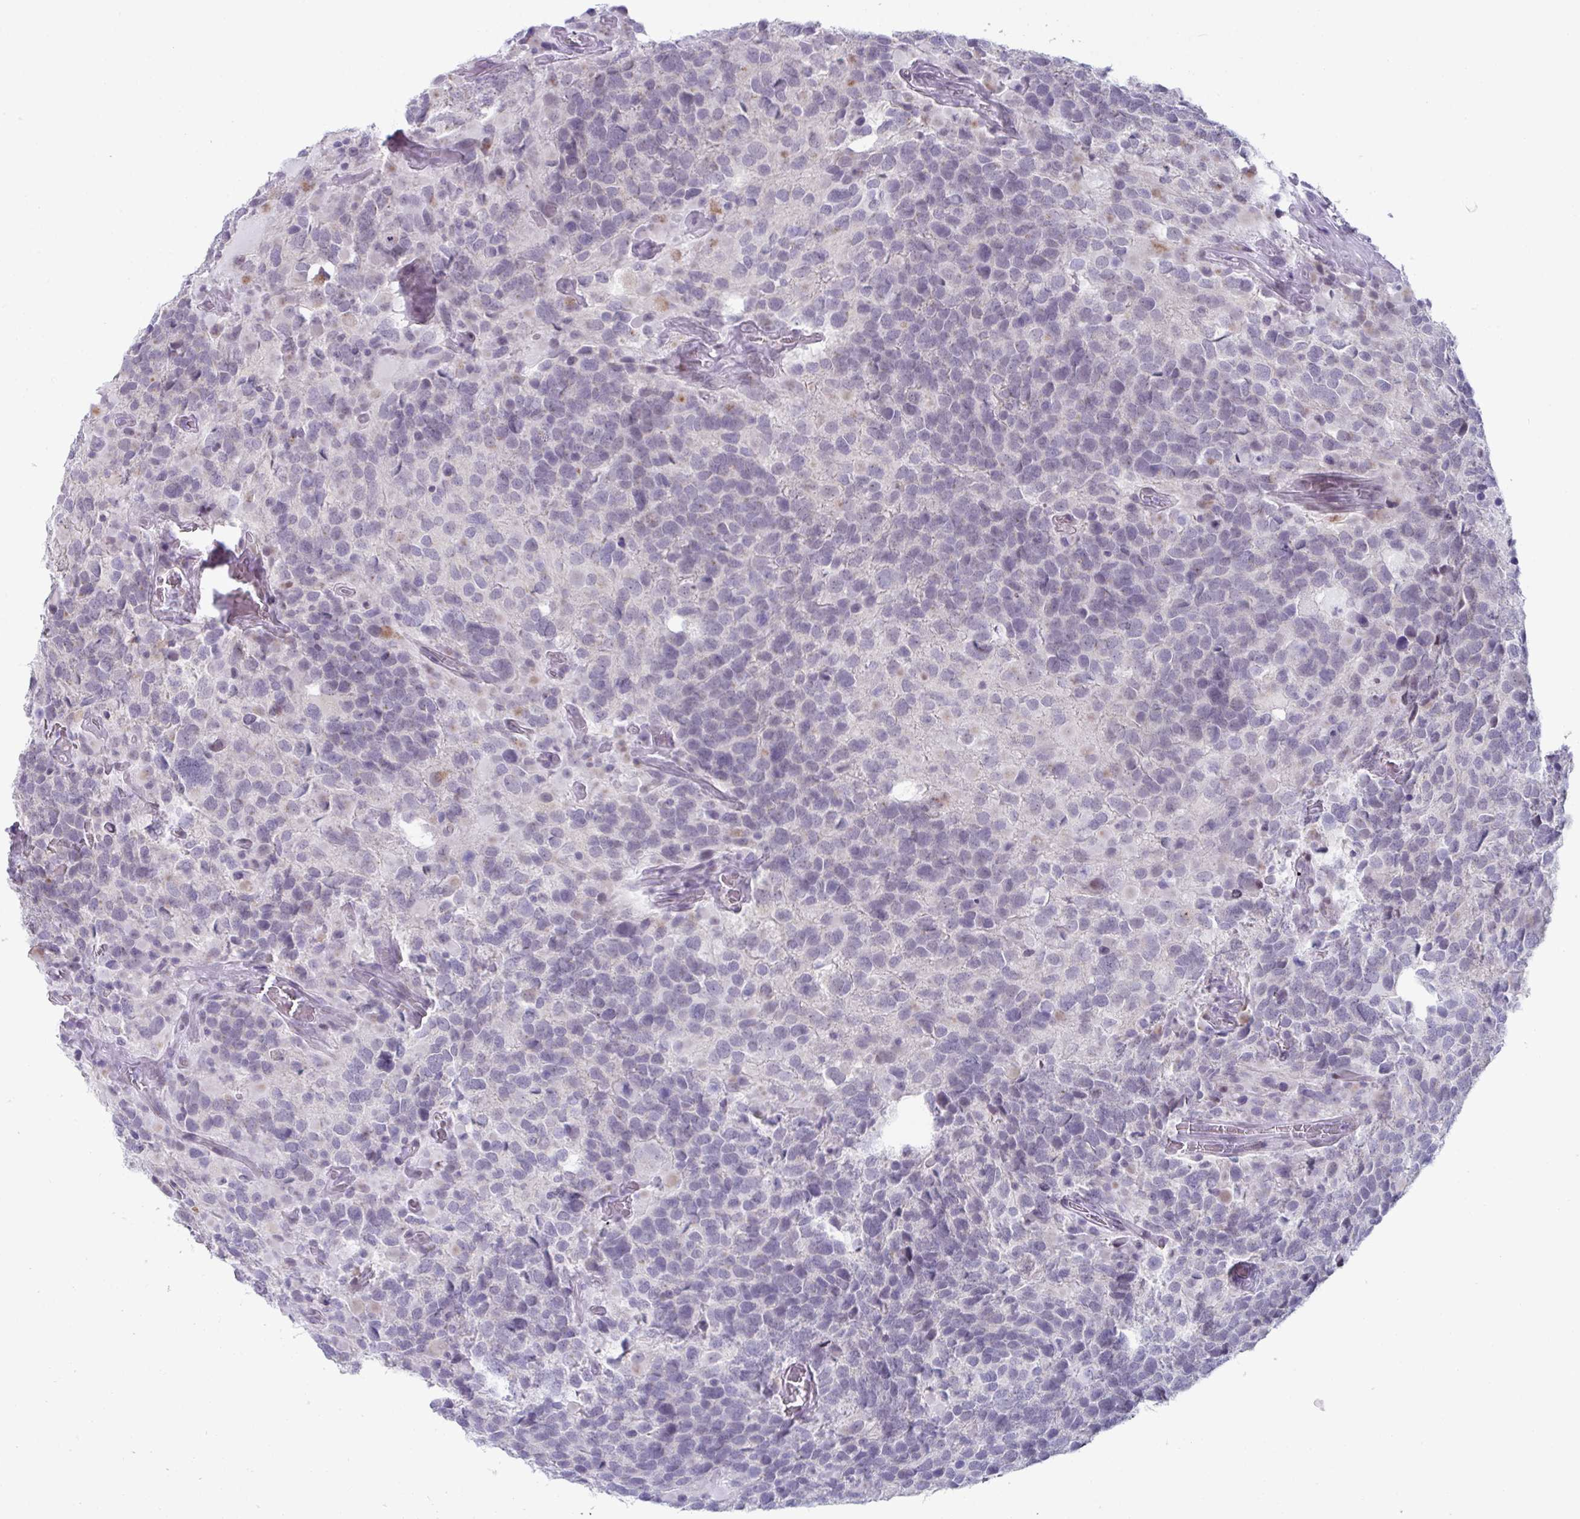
{"staining": {"intensity": "negative", "quantity": "none", "location": "none"}, "tissue": "glioma", "cell_type": "Tumor cells", "image_type": "cancer", "snomed": [{"axis": "morphology", "description": "Glioma, malignant, High grade"}, {"axis": "topography", "description": "Brain"}], "caption": "High magnification brightfield microscopy of glioma stained with DAB (3,3'-diaminobenzidine) (brown) and counterstained with hematoxylin (blue): tumor cells show no significant expression.", "gene": "VSIG10L", "patient": {"sex": "female", "age": 40}}